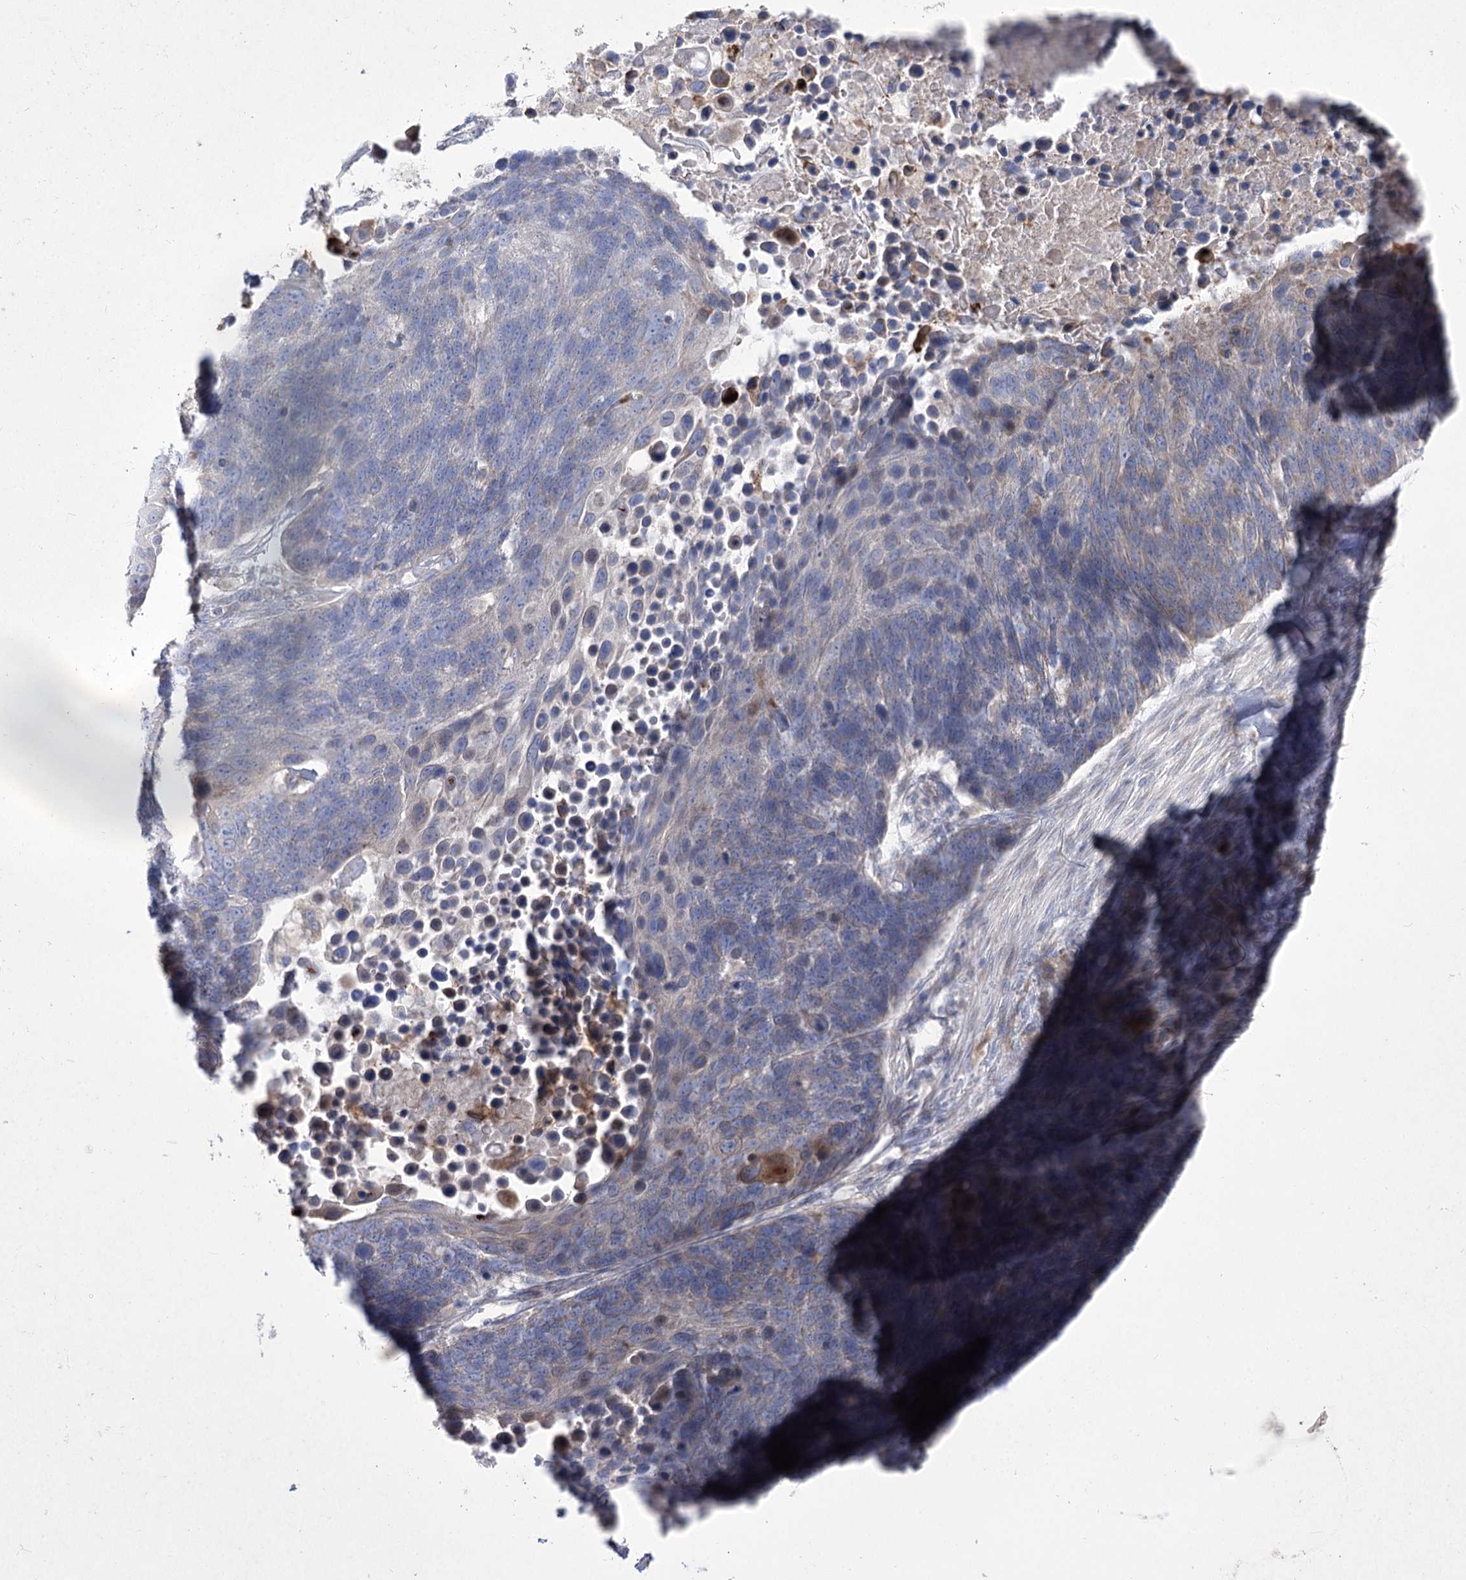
{"staining": {"intensity": "negative", "quantity": "none", "location": "none"}, "tissue": "lung cancer", "cell_type": "Tumor cells", "image_type": "cancer", "snomed": [{"axis": "morphology", "description": "Normal tissue, NOS"}, {"axis": "morphology", "description": "Squamous cell carcinoma, NOS"}, {"axis": "topography", "description": "Lymph node"}, {"axis": "topography", "description": "Lung"}], "caption": "Immunohistochemical staining of human lung cancer (squamous cell carcinoma) reveals no significant expression in tumor cells.", "gene": "NIPAL4", "patient": {"sex": "male", "age": 66}}